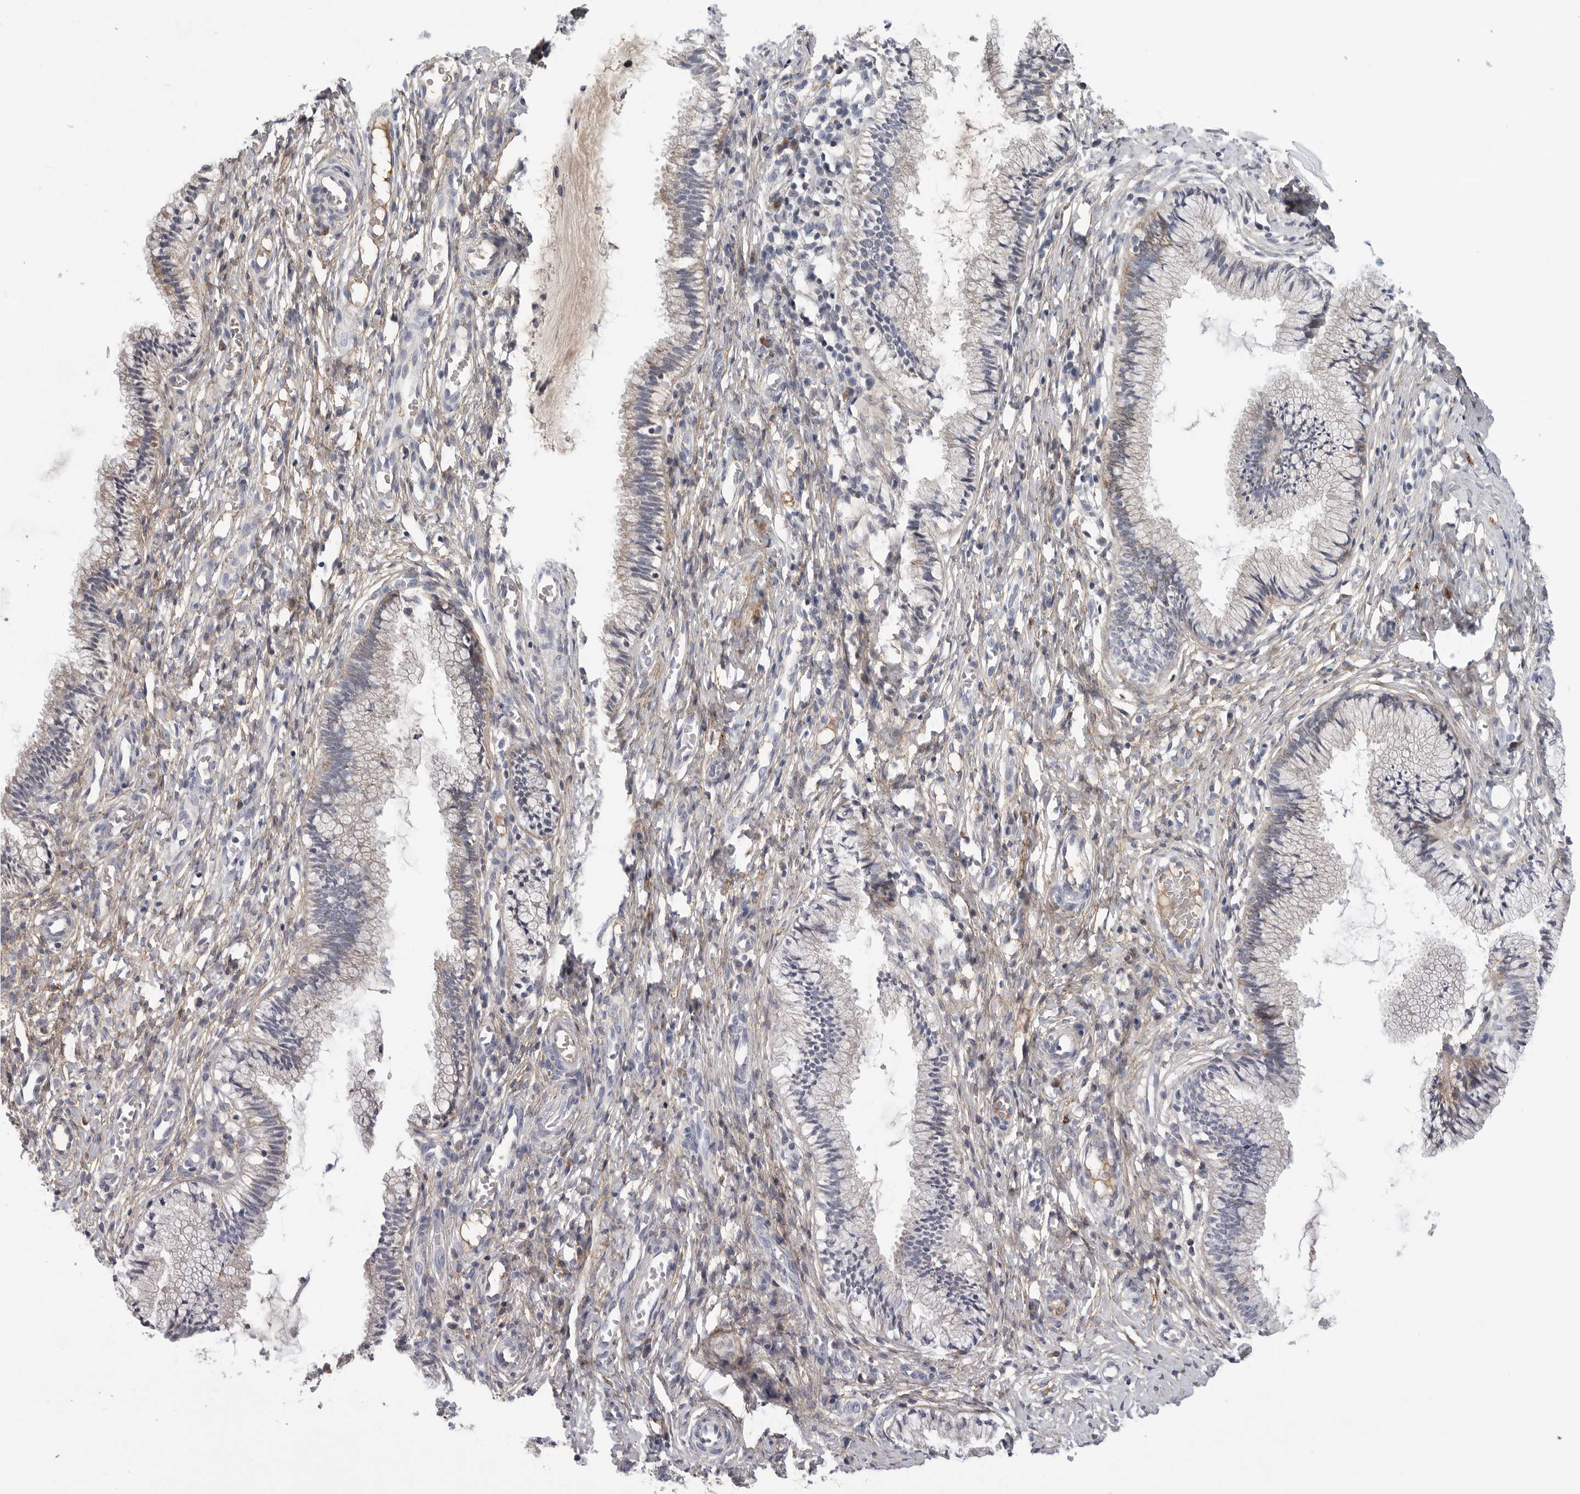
{"staining": {"intensity": "negative", "quantity": "none", "location": "none"}, "tissue": "cervix", "cell_type": "Glandular cells", "image_type": "normal", "snomed": [{"axis": "morphology", "description": "Normal tissue, NOS"}, {"axis": "topography", "description": "Cervix"}], "caption": "Micrograph shows no significant protein staining in glandular cells of normal cervix. (DAB (3,3'-diaminobenzidine) immunohistochemistry with hematoxylin counter stain).", "gene": "SDC3", "patient": {"sex": "female", "age": 27}}